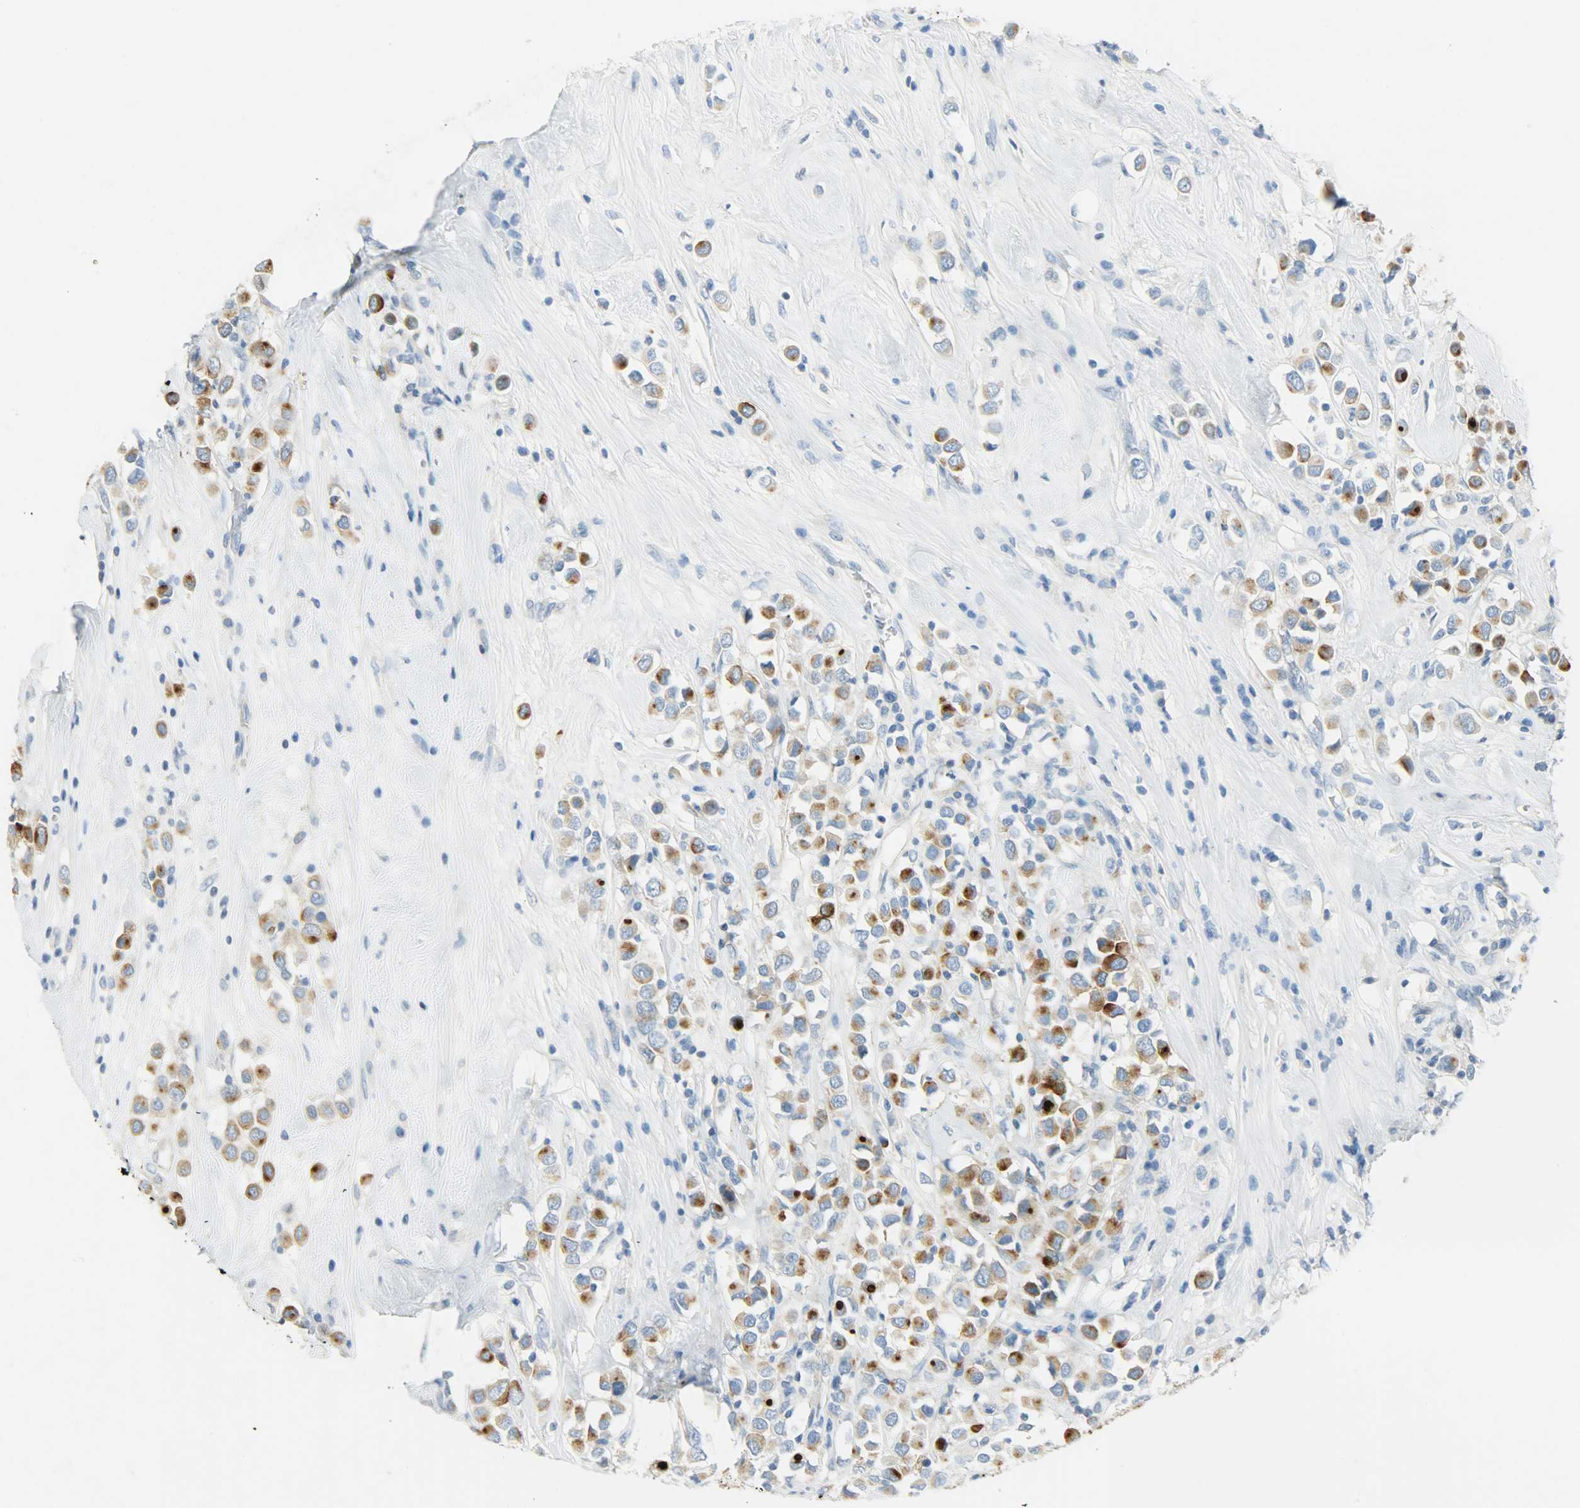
{"staining": {"intensity": "strong", "quantity": ">75%", "location": "cytoplasmic/membranous"}, "tissue": "breast cancer", "cell_type": "Tumor cells", "image_type": "cancer", "snomed": [{"axis": "morphology", "description": "Duct carcinoma"}, {"axis": "topography", "description": "Breast"}], "caption": "Protein staining shows strong cytoplasmic/membranous positivity in about >75% of tumor cells in invasive ductal carcinoma (breast).", "gene": "PROM1", "patient": {"sex": "female", "age": 61}}